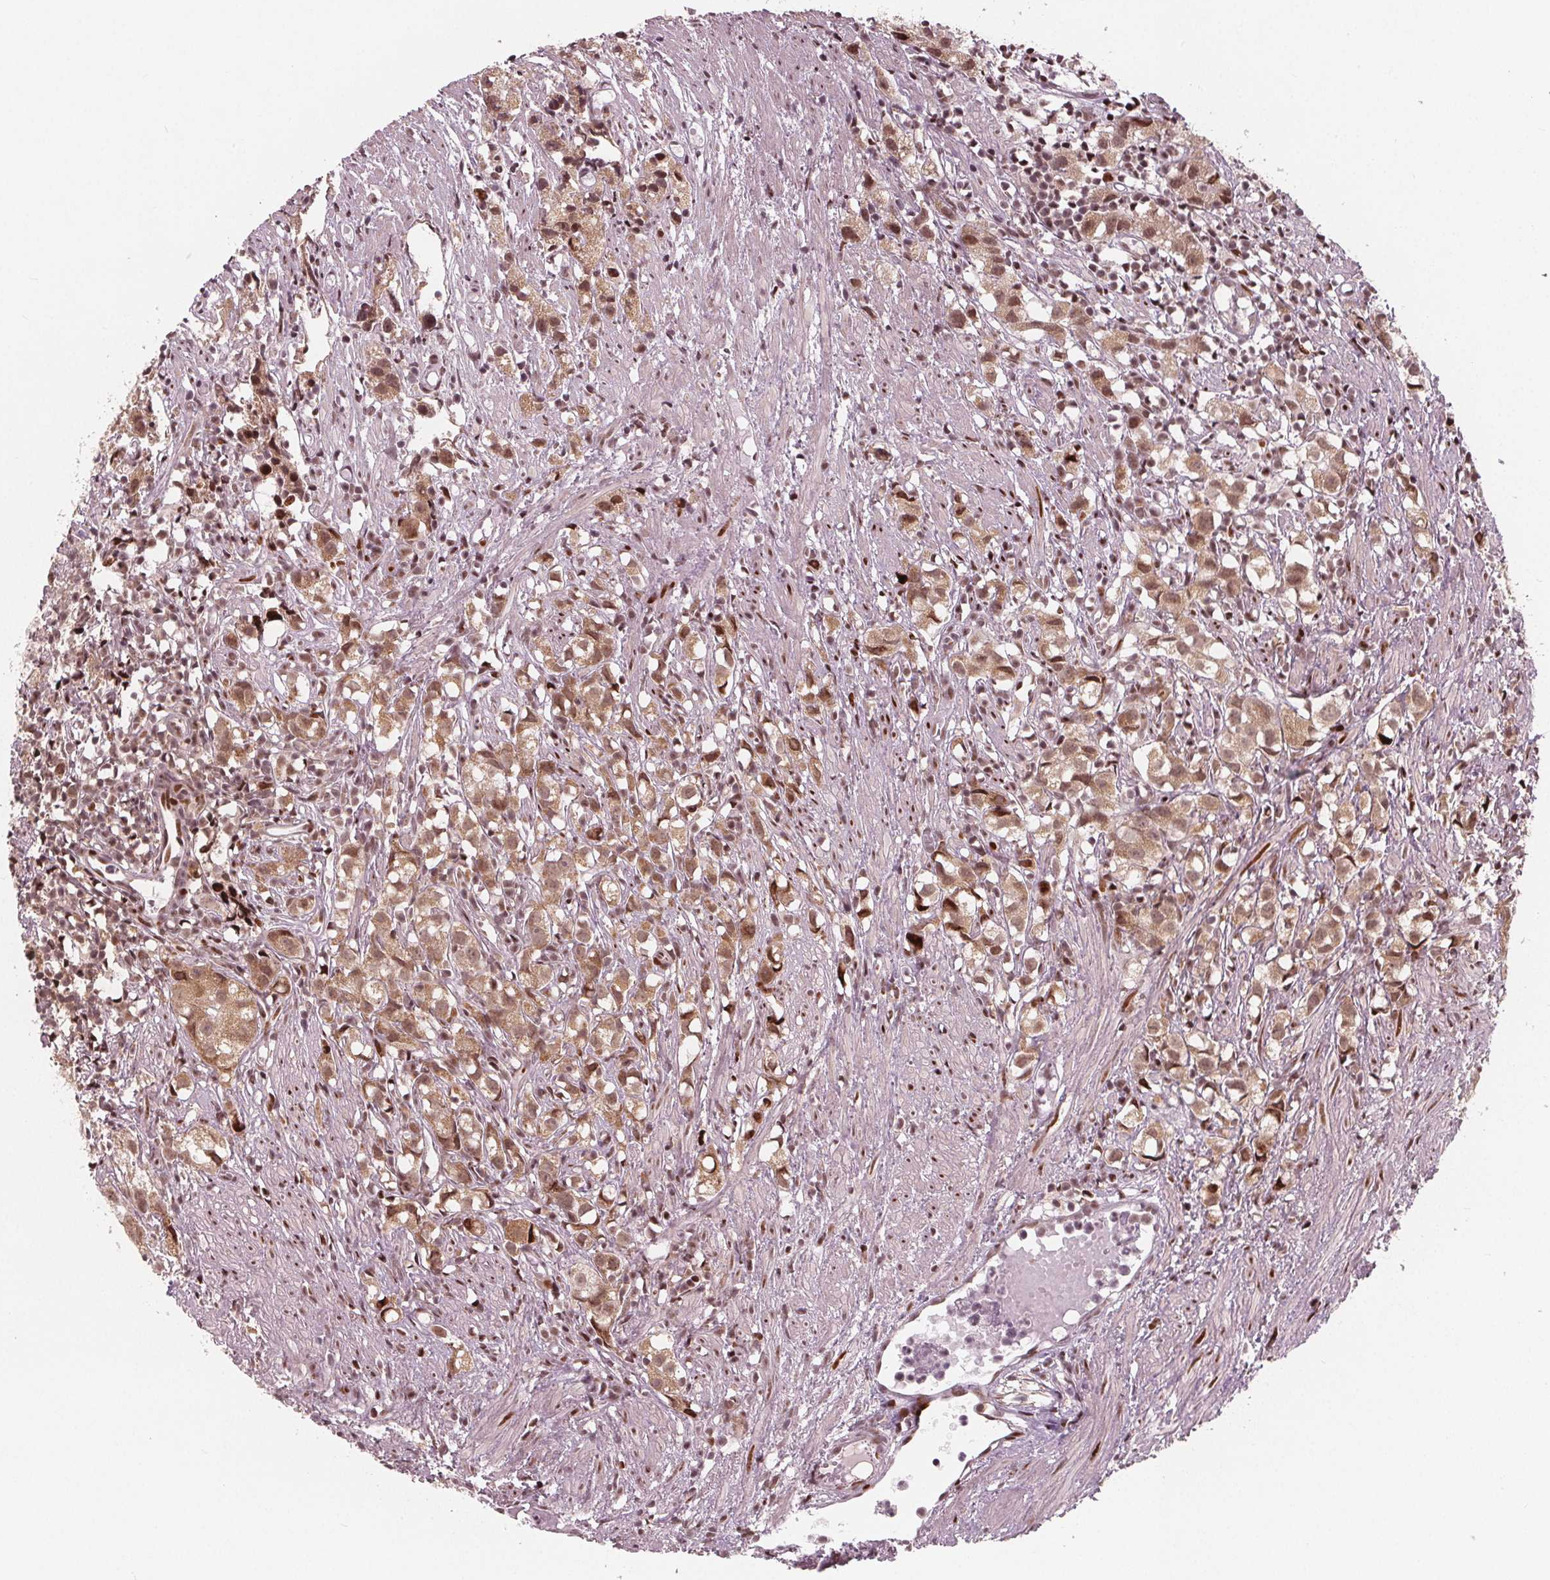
{"staining": {"intensity": "moderate", "quantity": ">75%", "location": "cytoplasmic/membranous,nuclear"}, "tissue": "prostate cancer", "cell_type": "Tumor cells", "image_type": "cancer", "snomed": [{"axis": "morphology", "description": "Adenocarcinoma, High grade"}, {"axis": "topography", "description": "Prostate"}], "caption": "A brown stain highlights moderate cytoplasmic/membranous and nuclear staining of a protein in prostate cancer tumor cells.", "gene": "SNRNP35", "patient": {"sex": "male", "age": 68}}